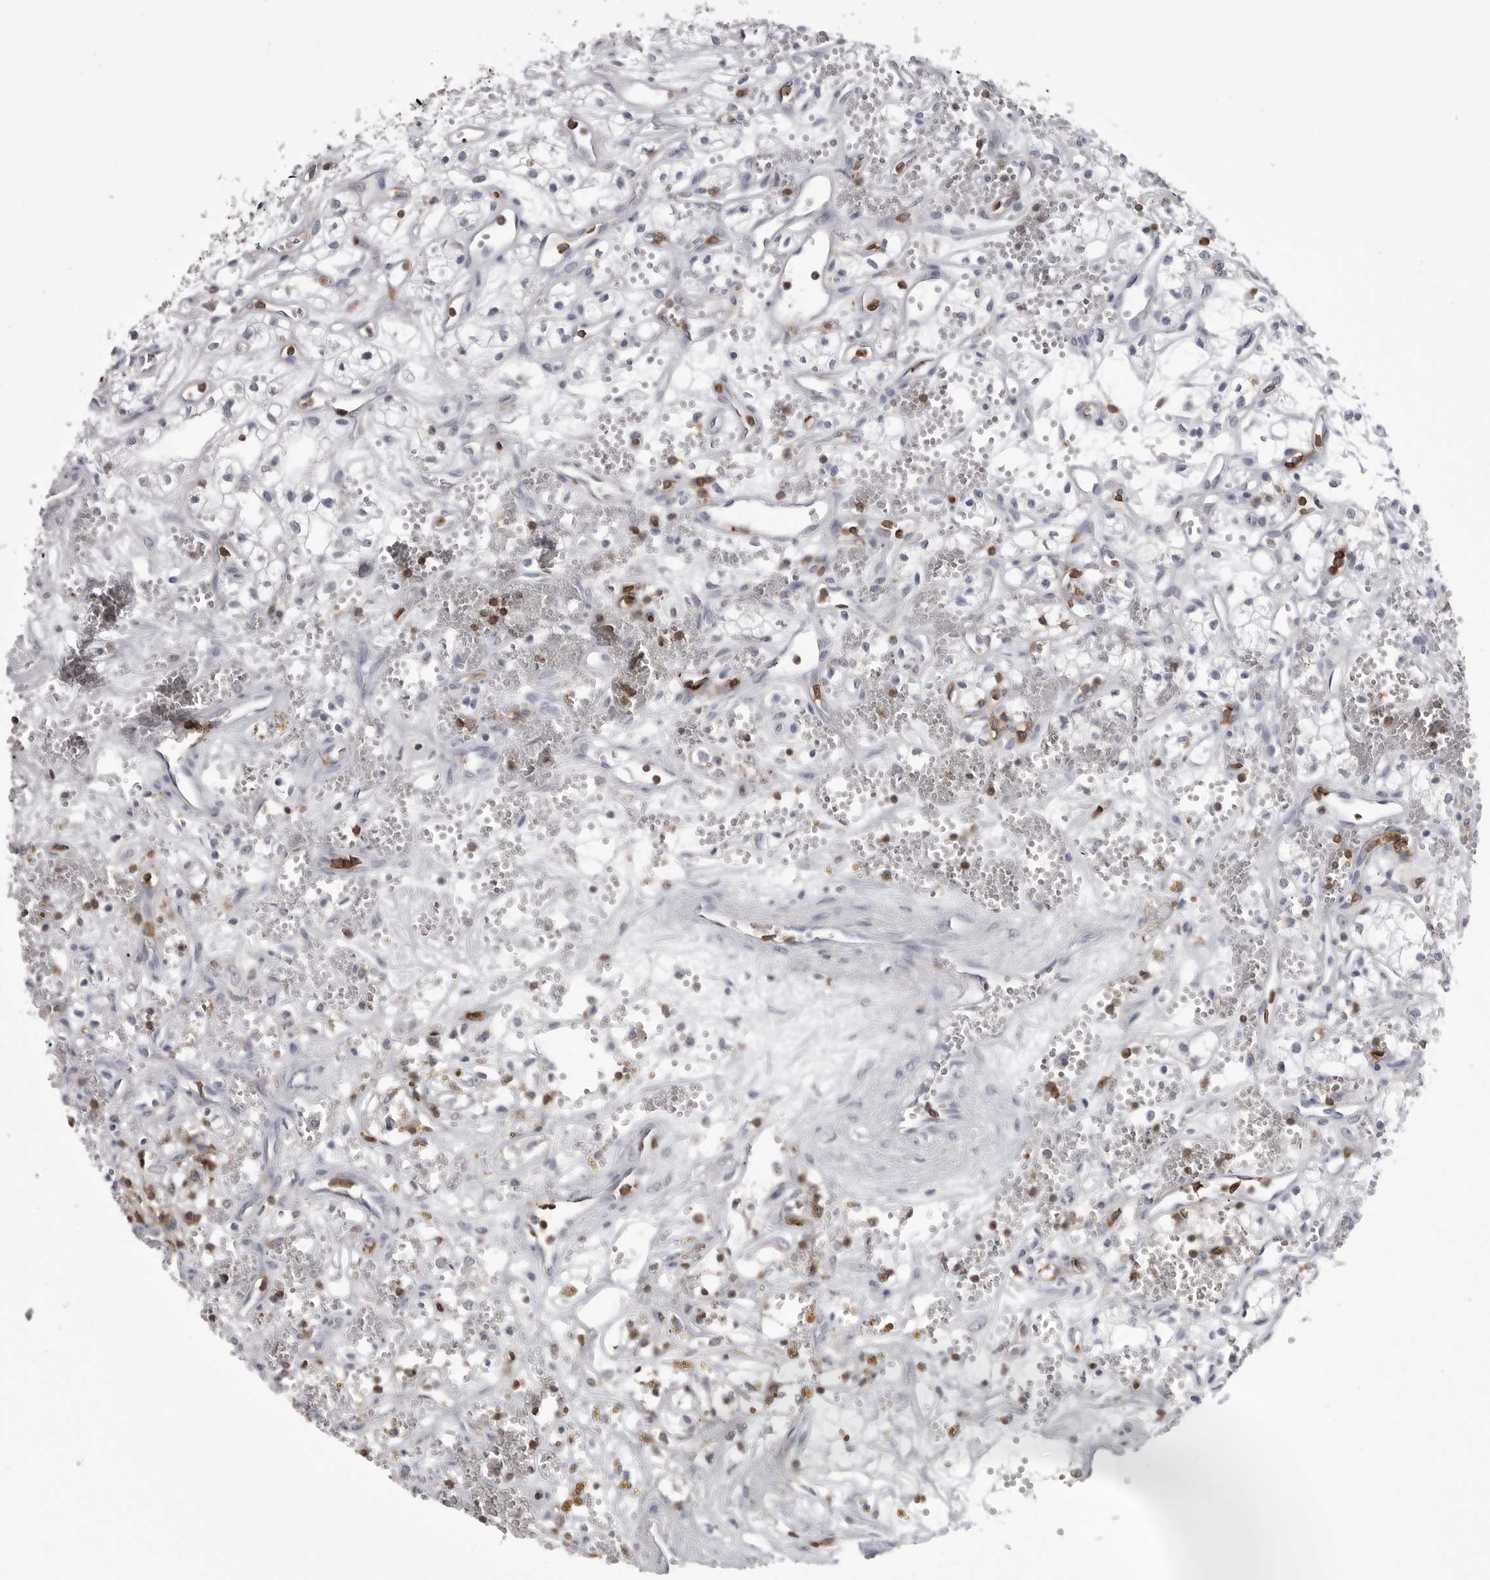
{"staining": {"intensity": "negative", "quantity": "none", "location": "none"}, "tissue": "renal cancer", "cell_type": "Tumor cells", "image_type": "cancer", "snomed": [{"axis": "morphology", "description": "Adenocarcinoma, NOS"}, {"axis": "topography", "description": "Kidney"}], "caption": "A micrograph of renal cancer stained for a protein displays no brown staining in tumor cells.", "gene": "ITGAL", "patient": {"sex": "male", "age": 59}}